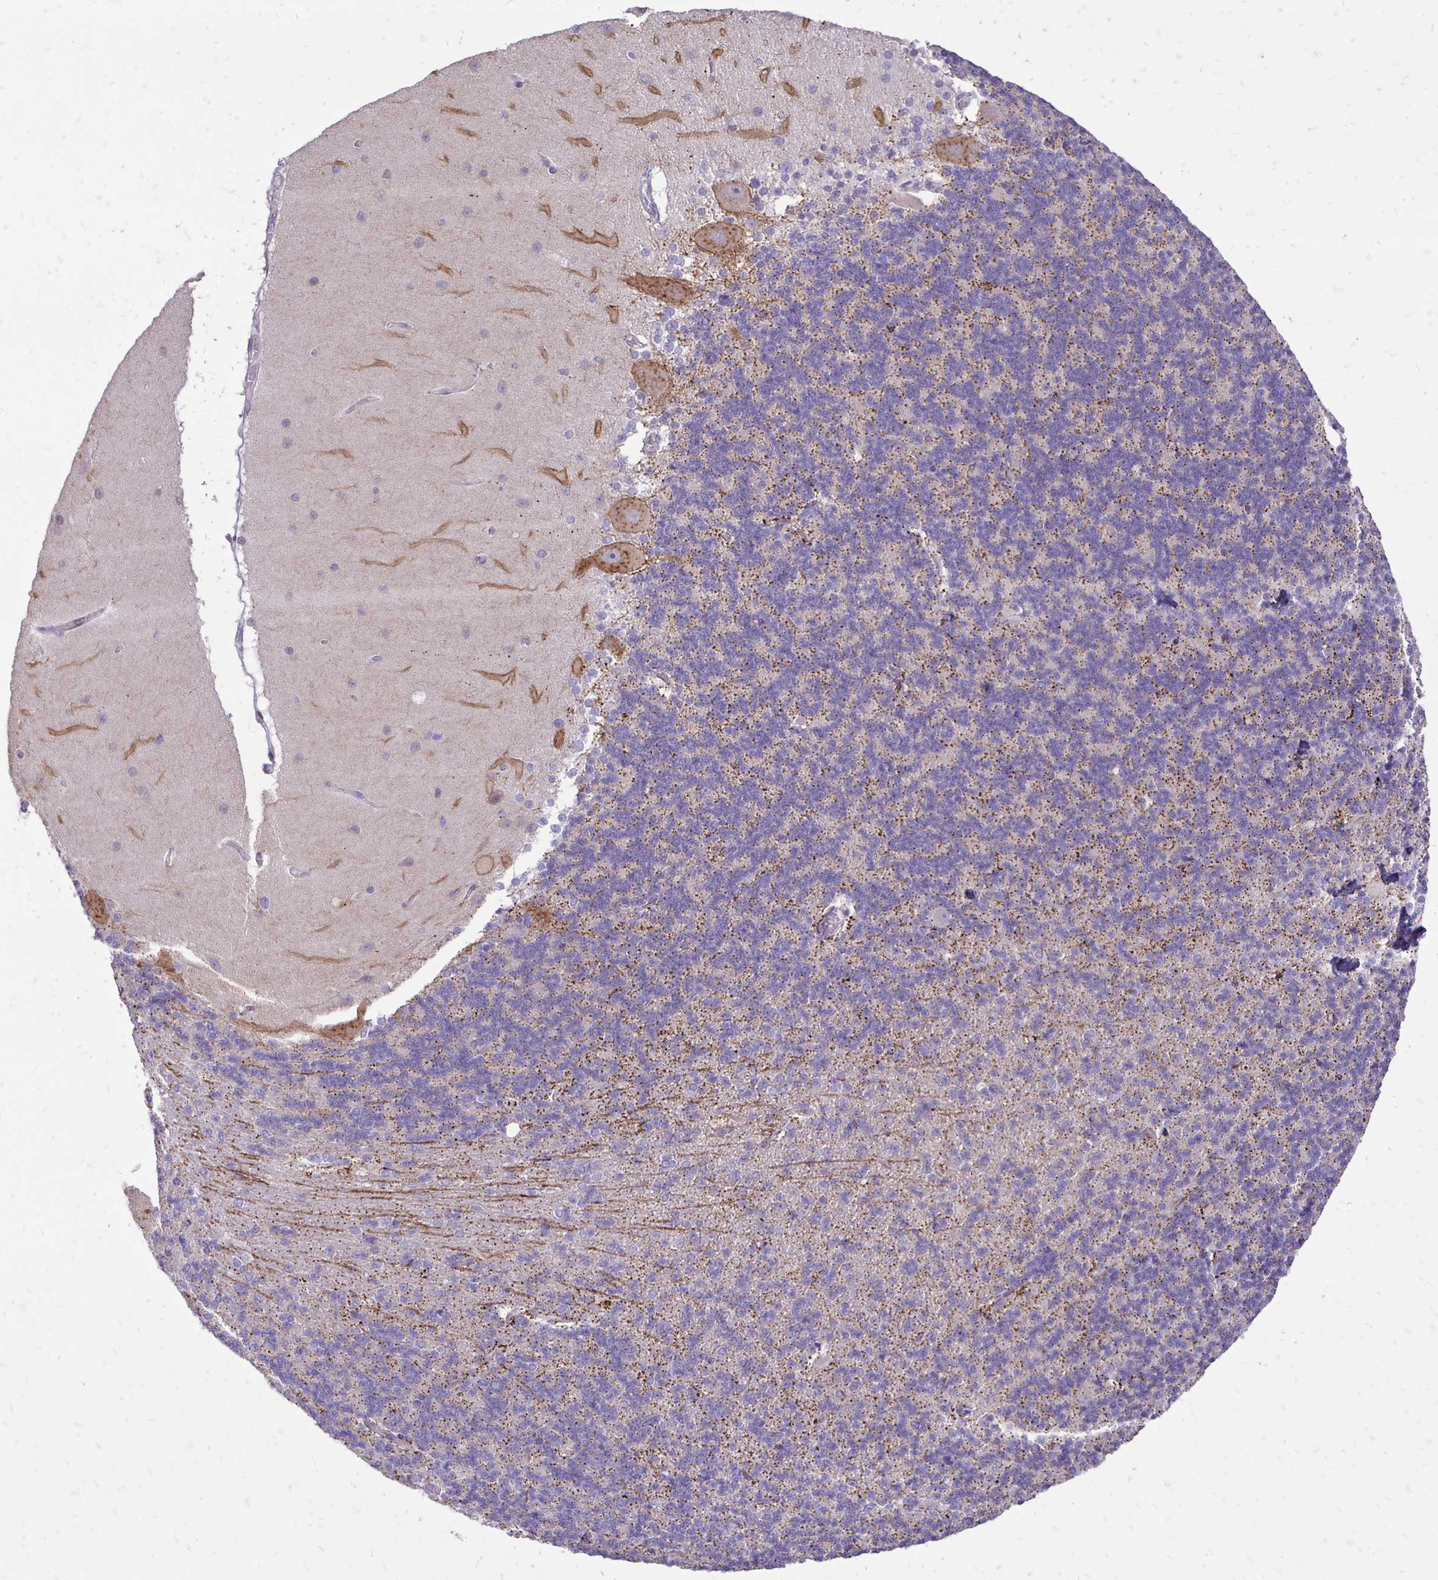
{"staining": {"intensity": "weak", "quantity": "25%-75%", "location": "cytoplasmic/membranous"}, "tissue": "cerebellum", "cell_type": "Cells in granular layer", "image_type": "normal", "snomed": [{"axis": "morphology", "description": "Normal tissue, NOS"}, {"axis": "topography", "description": "Cerebellum"}], "caption": "IHC micrograph of benign human cerebellum stained for a protein (brown), which demonstrates low levels of weak cytoplasmic/membranous expression in approximately 25%-75% of cells in granular layer.", "gene": "GAS2", "patient": {"sex": "female", "age": 54}}